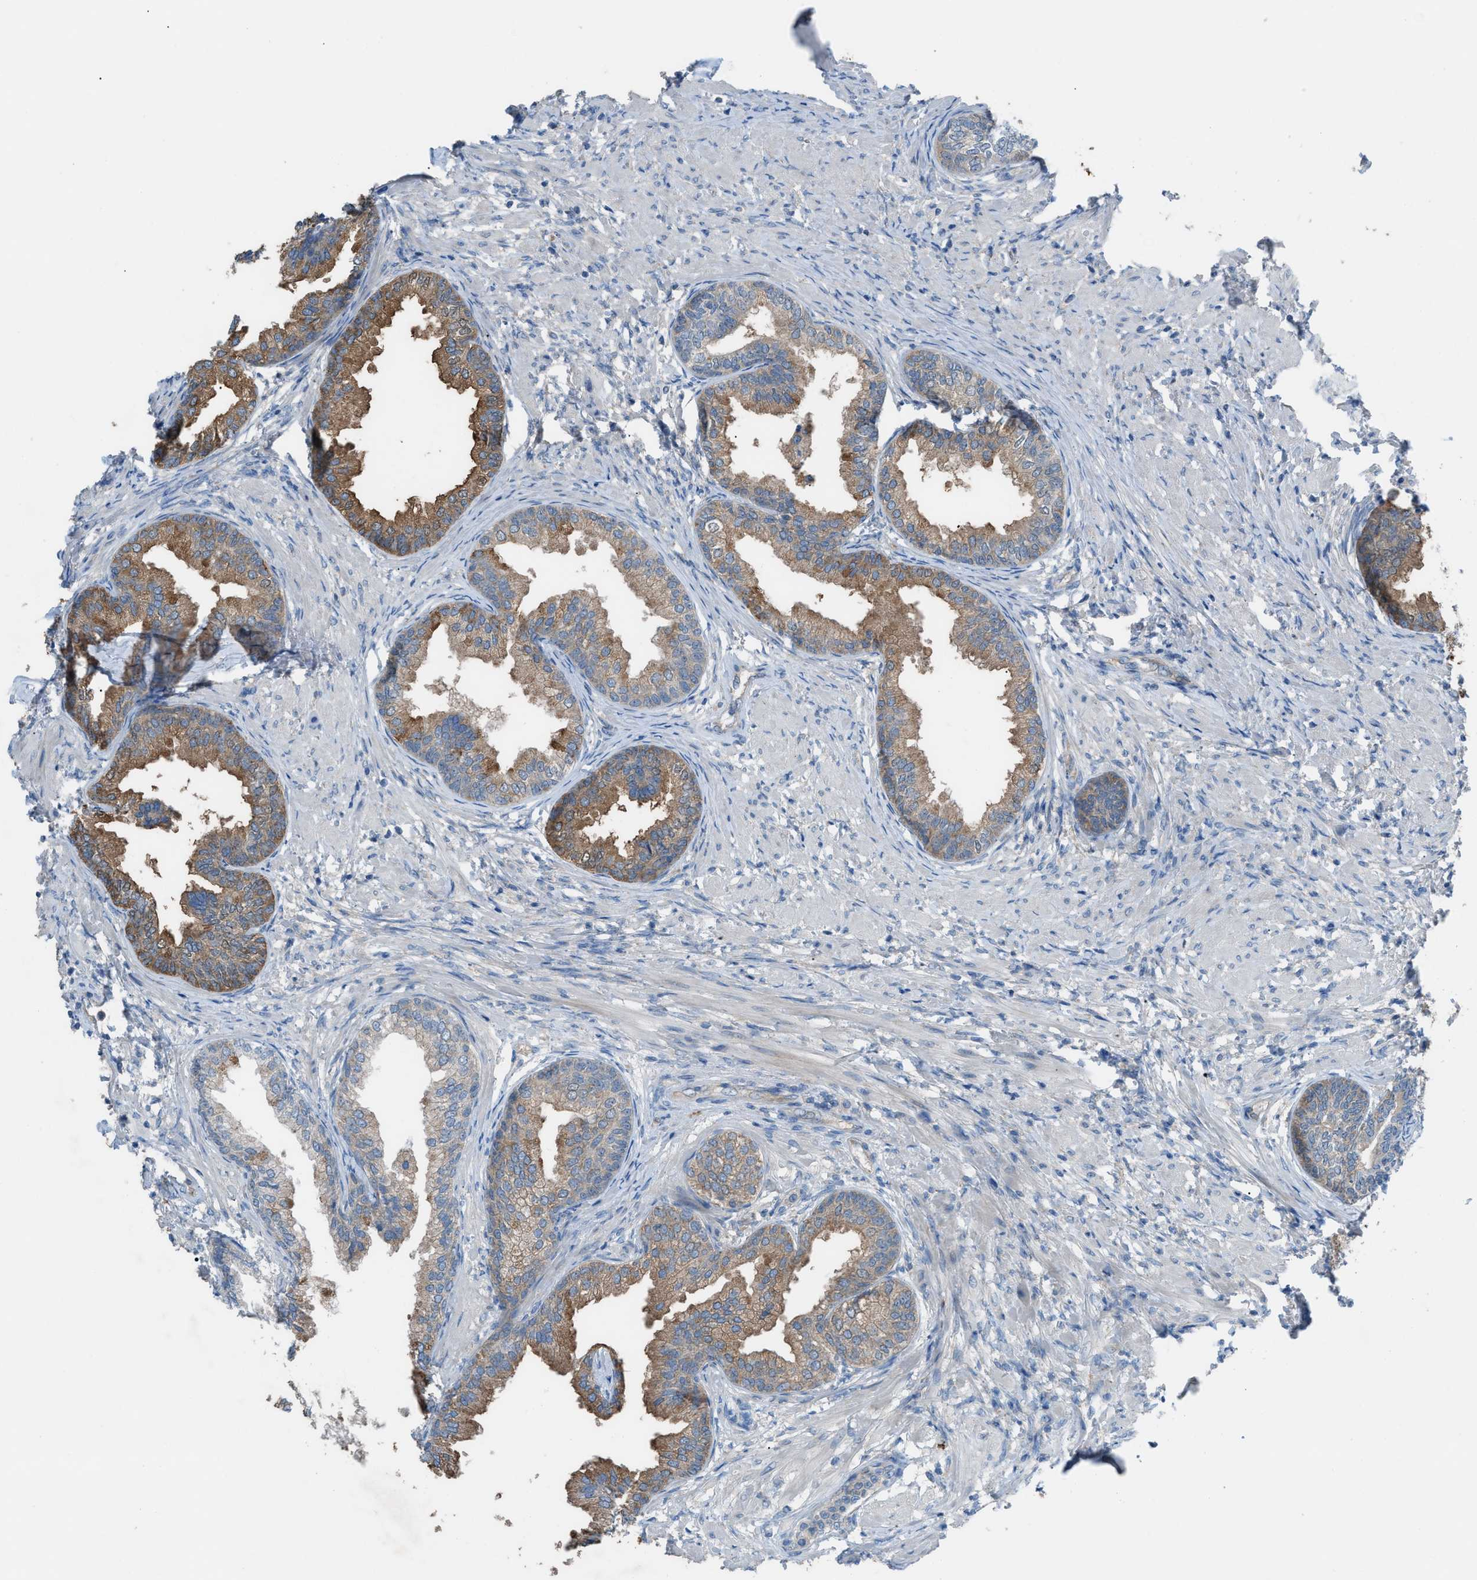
{"staining": {"intensity": "strong", "quantity": ">75%", "location": "cytoplasmic/membranous"}, "tissue": "prostate", "cell_type": "Glandular cells", "image_type": "normal", "snomed": [{"axis": "morphology", "description": "Normal tissue, NOS"}, {"axis": "topography", "description": "Prostate"}], "caption": "Human prostate stained with a brown dye shows strong cytoplasmic/membranous positive staining in about >75% of glandular cells.", "gene": "HEG1", "patient": {"sex": "male", "age": 76}}